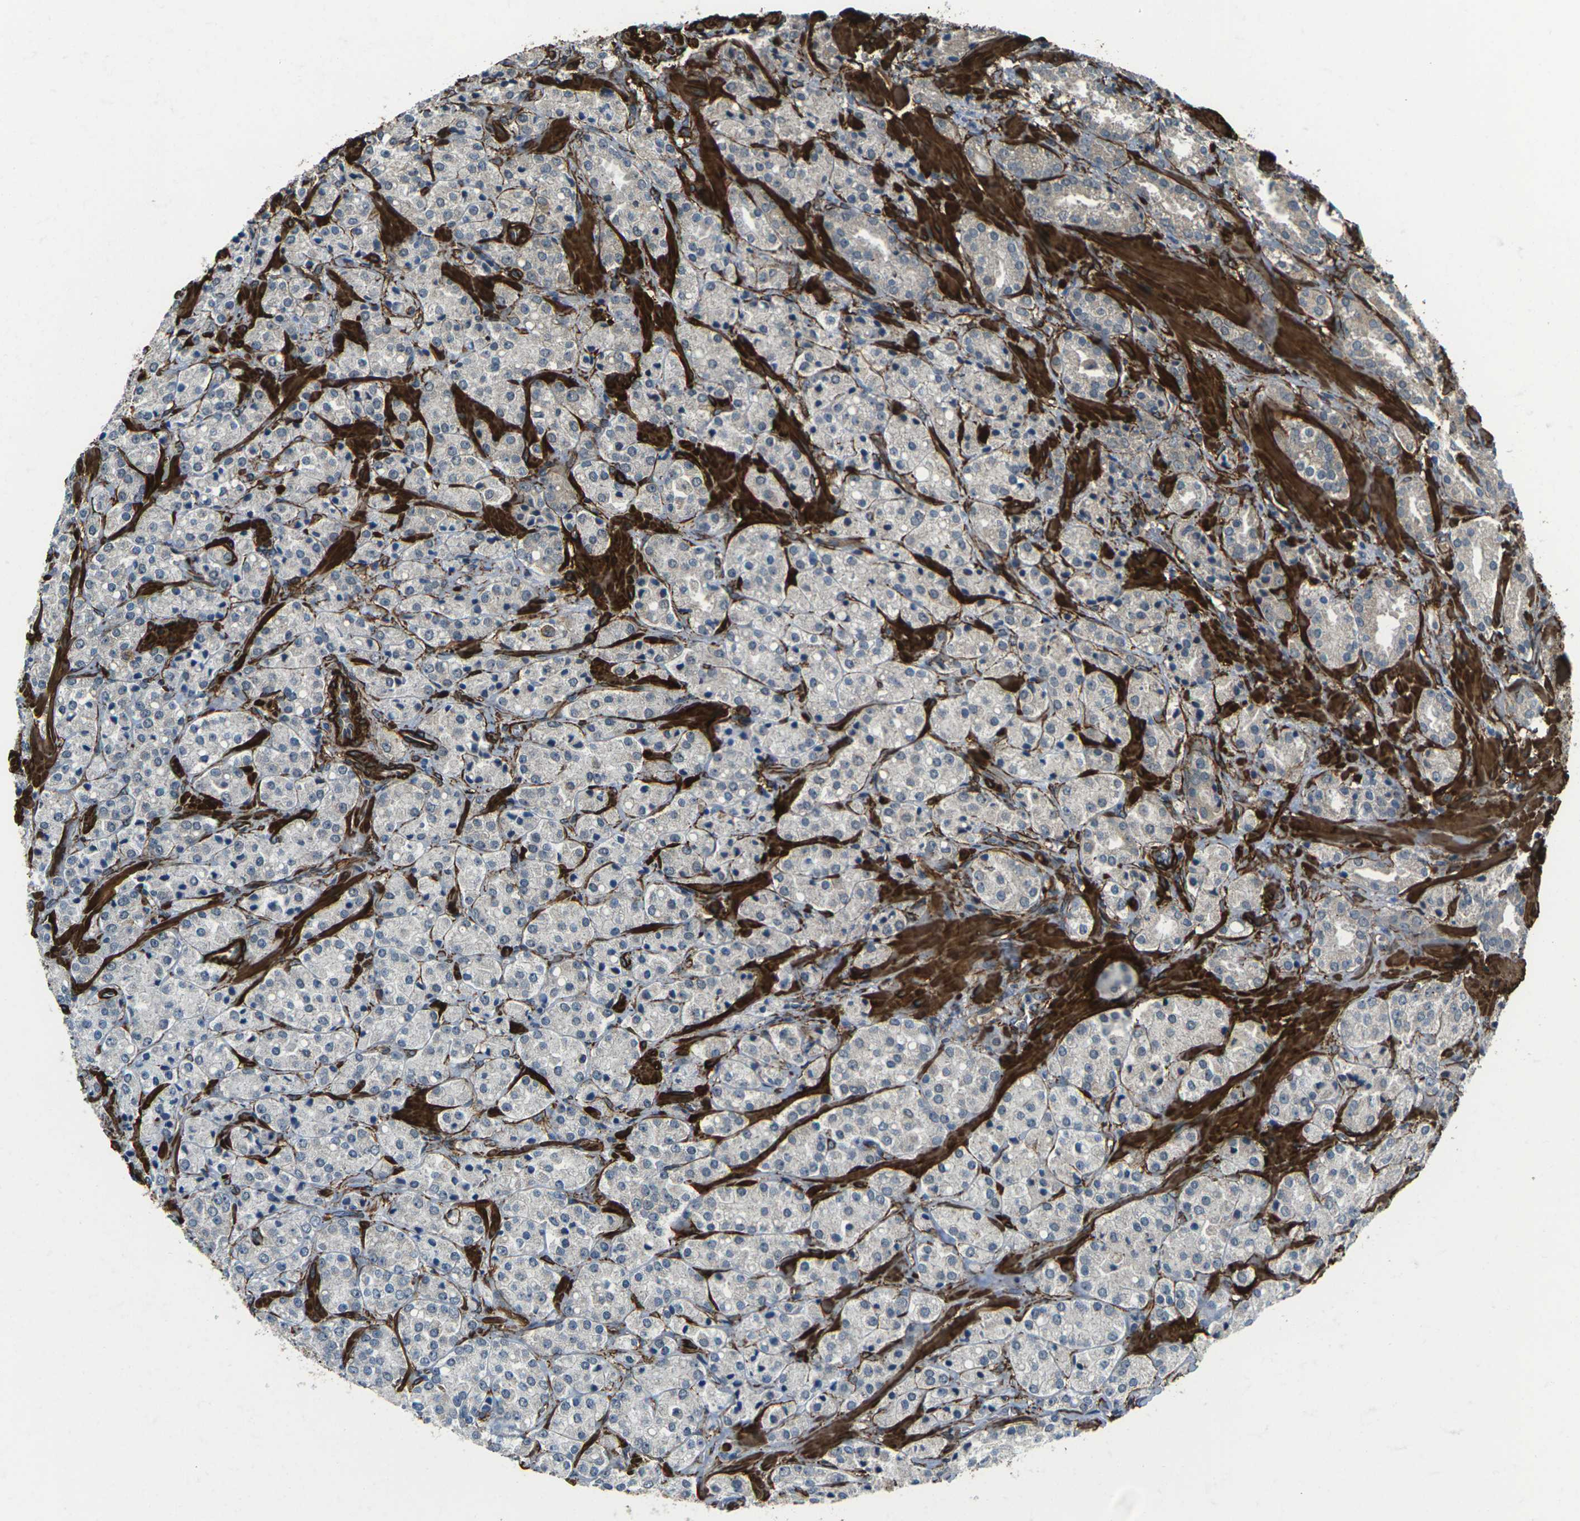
{"staining": {"intensity": "negative", "quantity": "none", "location": "none"}, "tissue": "prostate cancer", "cell_type": "Tumor cells", "image_type": "cancer", "snomed": [{"axis": "morphology", "description": "Adenocarcinoma, High grade"}, {"axis": "topography", "description": "Prostate"}], "caption": "This photomicrograph is of prostate cancer stained with IHC to label a protein in brown with the nuclei are counter-stained blue. There is no staining in tumor cells.", "gene": "GRAMD1C", "patient": {"sex": "male", "age": 64}}